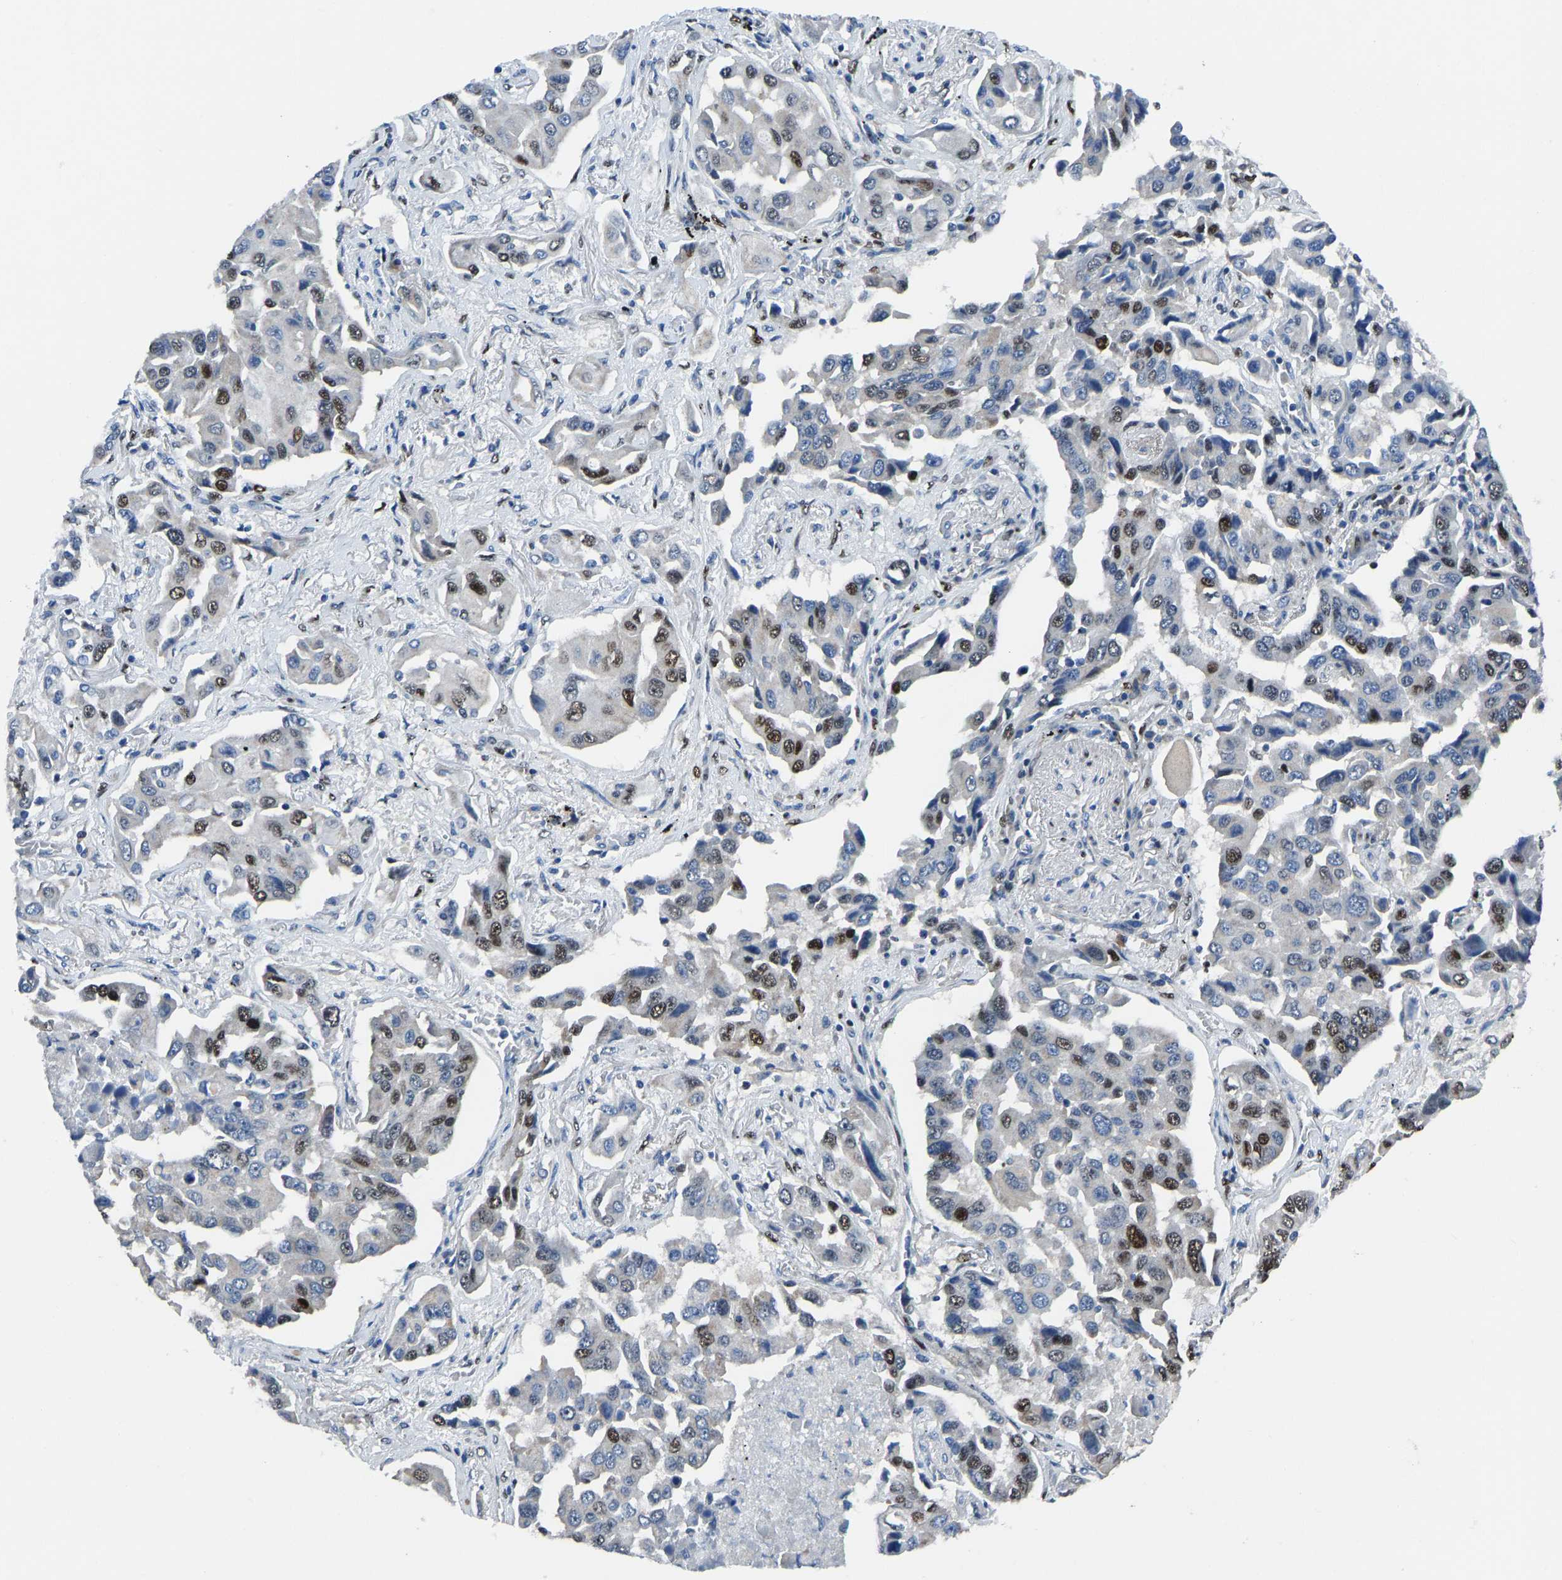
{"staining": {"intensity": "moderate", "quantity": "<25%", "location": "nuclear"}, "tissue": "lung cancer", "cell_type": "Tumor cells", "image_type": "cancer", "snomed": [{"axis": "morphology", "description": "Adenocarcinoma, NOS"}, {"axis": "topography", "description": "Lung"}], "caption": "An image of human adenocarcinoma (lung) stained for a protein exhibits moderate nuclear brown staining in tumor cells. Nuclei are stained in blue.", "gene": "EGR1", "patient": {"sex": "female", "age": 65}}